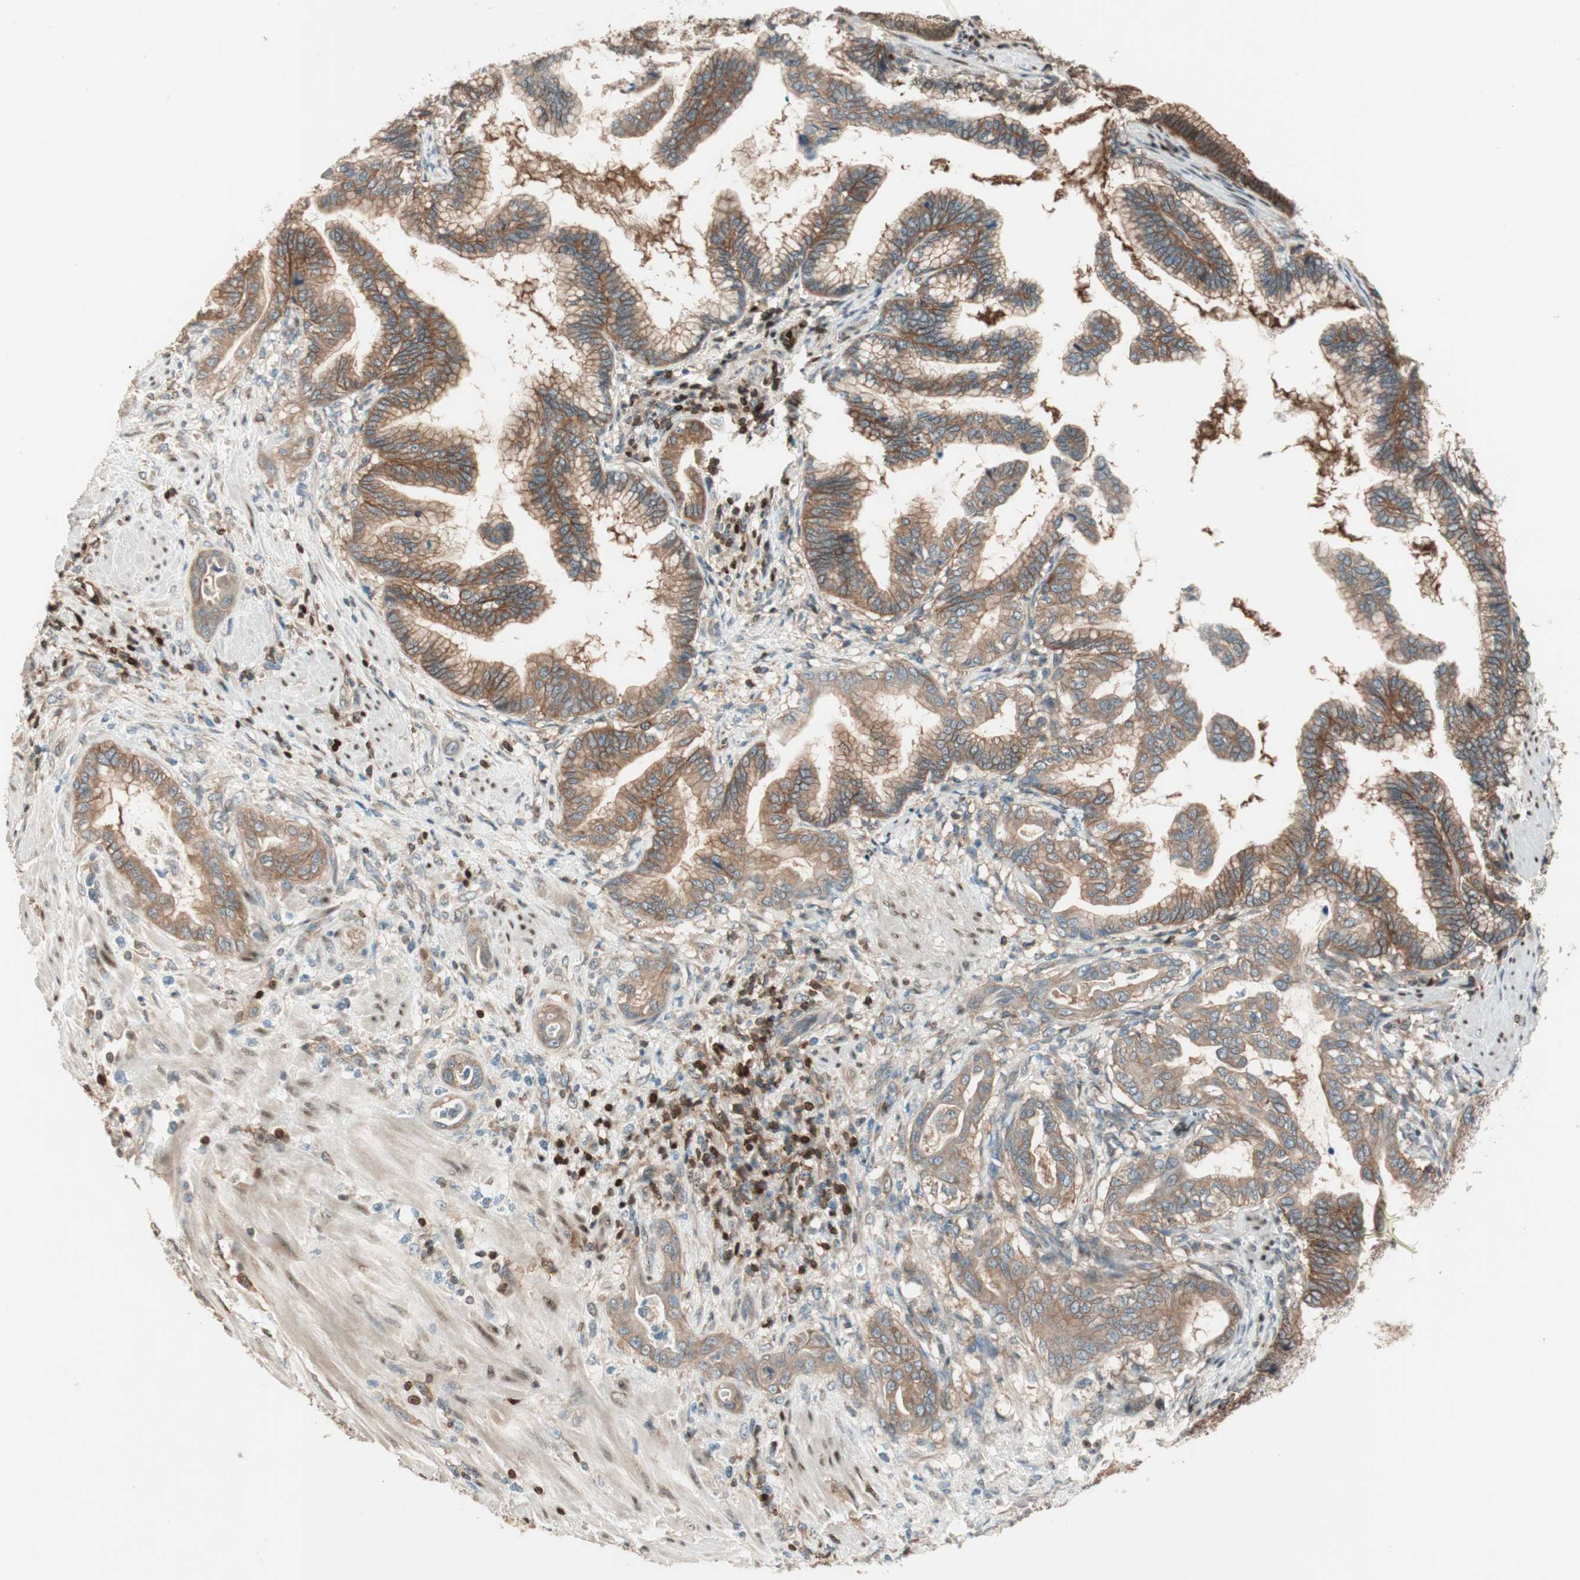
{"staining": {"intensity": "moderate", "quantity": ">75%", "location": "cytoplasmic/membranous"}, "tissue": "pancreatic cancer", "cell_type": "Tumor cells", "image_type": "cancer", "snomed": [{"axis": "morphology", "description": "Adenocarcinoma, NOS"}, {"axis": "topography", "description": "Pancreas"}], "caption": "Immunohistochemical staining of human pancreatic adenocarcinoma displays moderate cytoplasmic/membranous protein staining in approximately >75% of tumor cells.", "gene": "BIN1", "patient": {"sex": "female", "age": 64}}